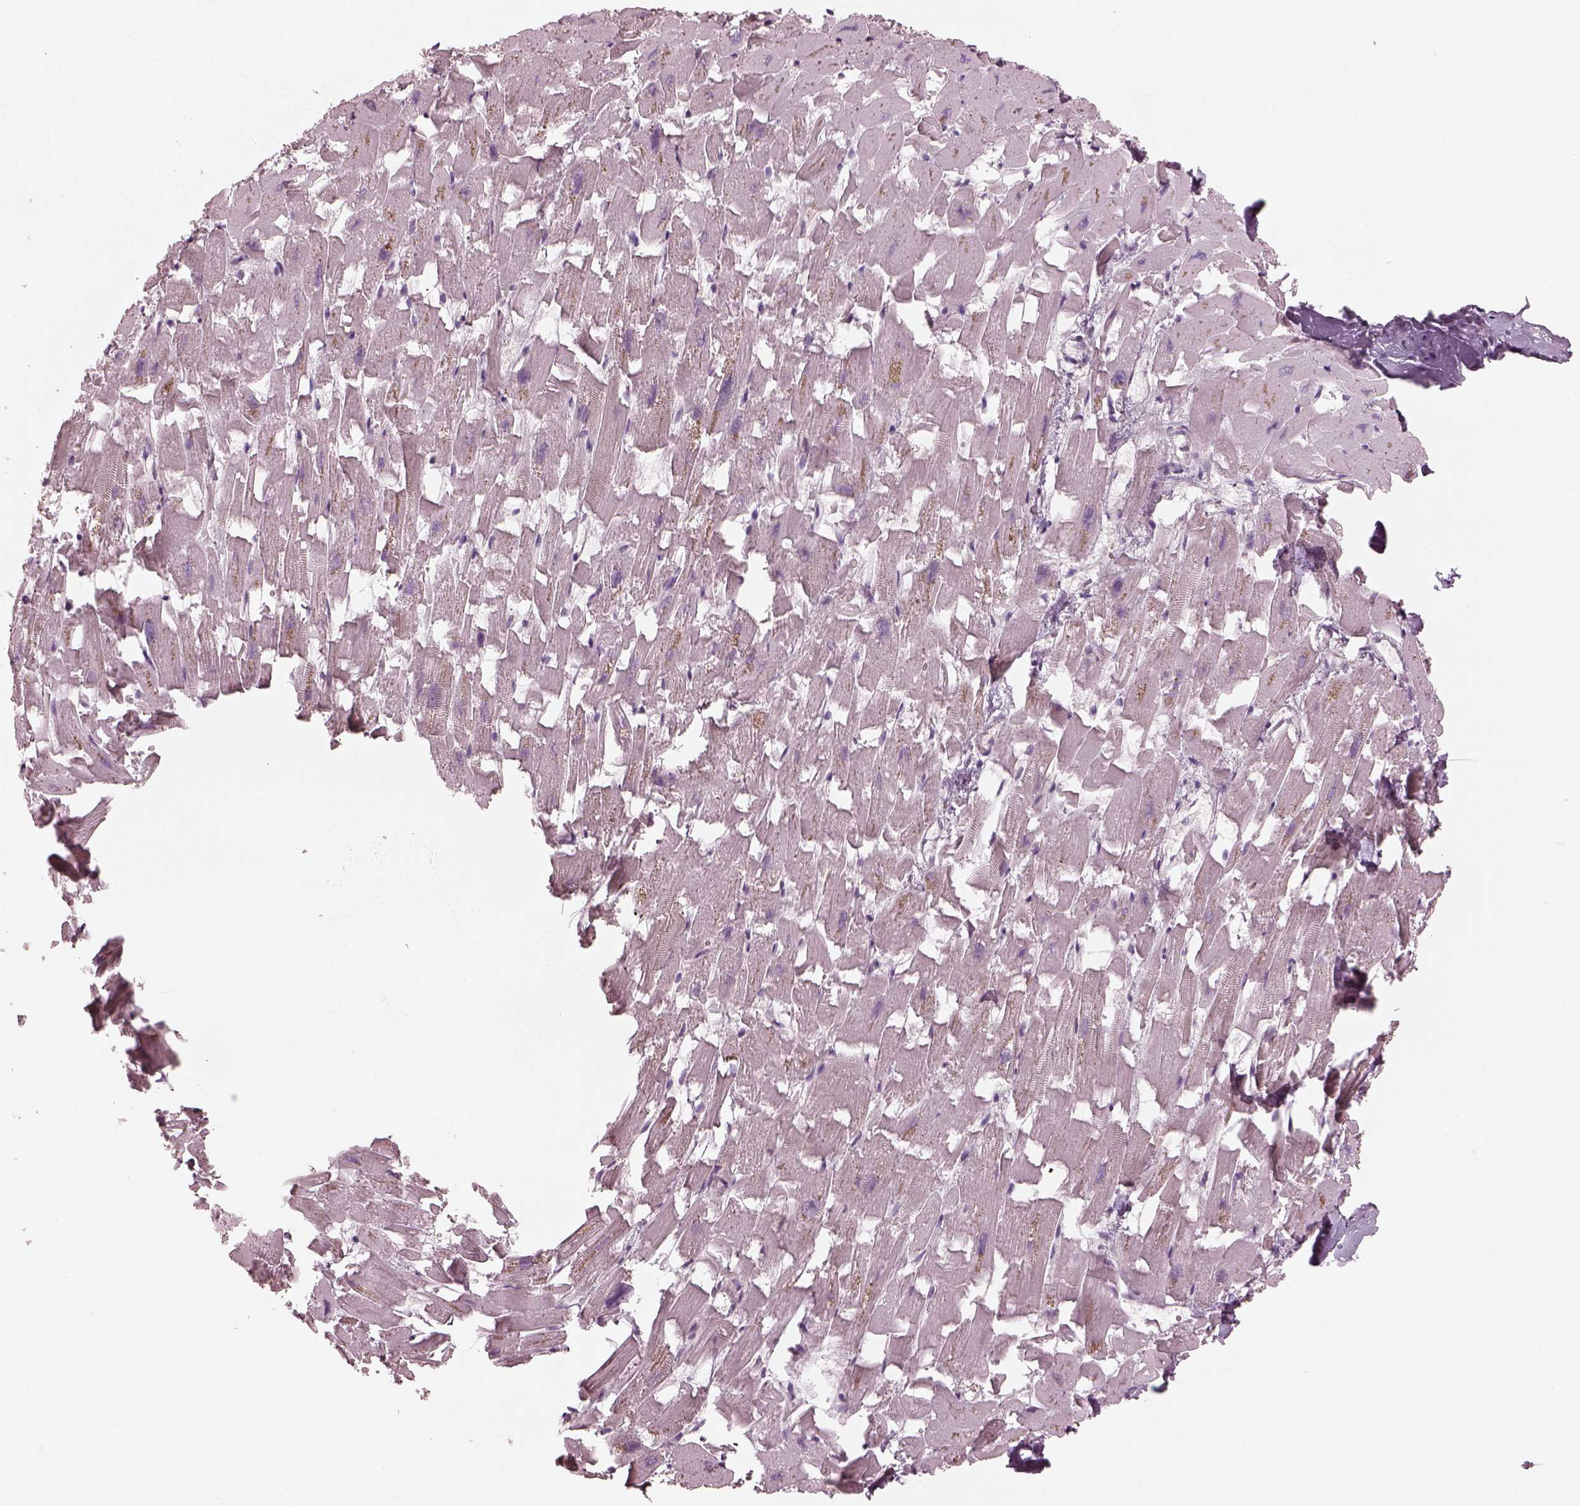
{"staining": {"intensity": "negative", "quantity": "none", "location": "none"}, "tissue": "heart muscle", "cell_type": "Cardiomyocytes", "image_type": "normal", "snomed": [{"axis": "morphology", "description": "Normal tissue, NOS"}, {"axis": "topography", "description": "Heart"}], "caption": "IHC of unremarkable human heart muscle demonstrates no expression in cardiomyocytes. (DAB immunohistochemistry (IHC) visualized using brightfield microscopy, high magnification).", "gene": "OPTC", "patient": {"sex": "female", "age": 64}}